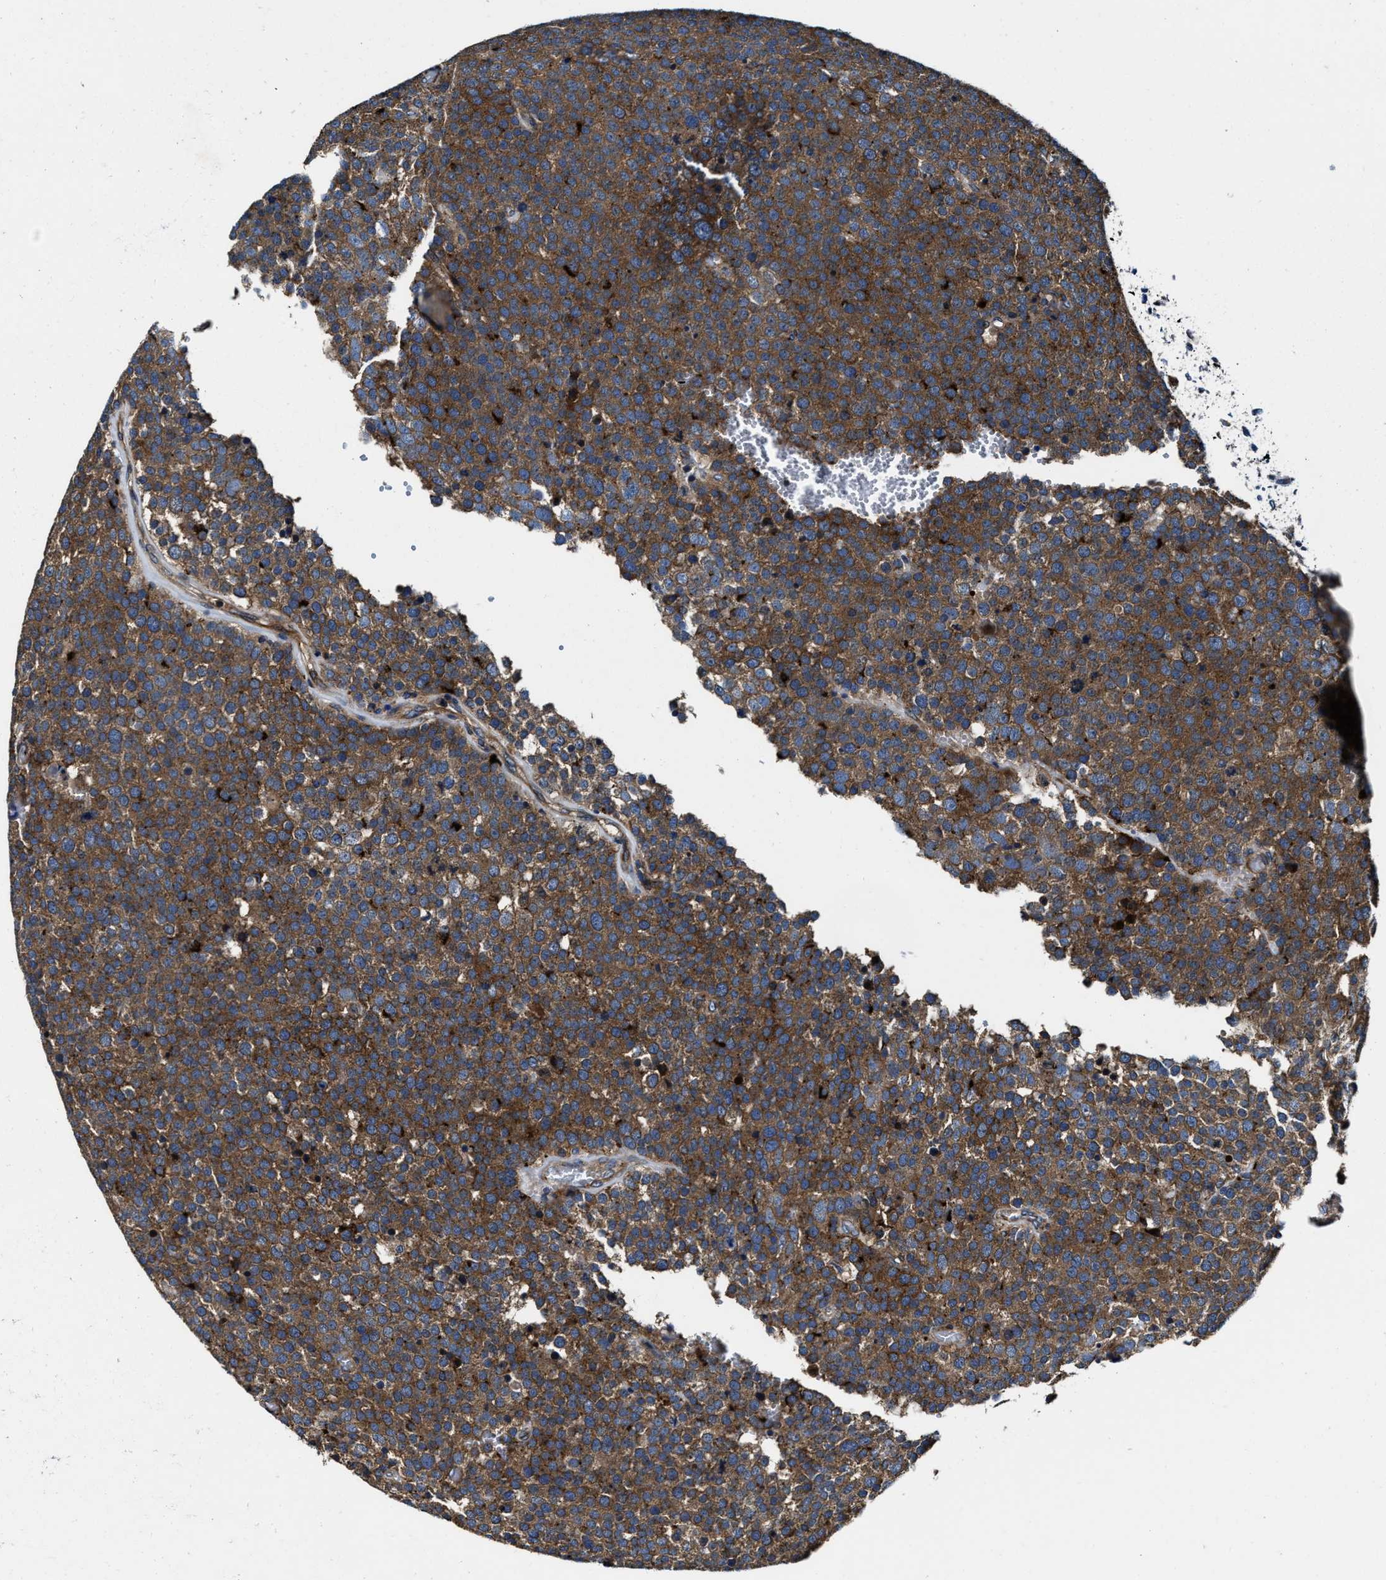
{"staining": {"intensity": "moderate", "quantity": ">75%", "location": "cytoplasmic/membranous"}, "tissue": "testis cancer", "cell_type": "Tumor cells", "image_type": "cancer", "snomed": [{"axis": "morphology", "description": "Normal tissue, NOS"}, {"axis": "morphology", "description": "Seminoma, NOS"}, {"axis": "topography", "description": "Testis"}], "caption": "Testis cancer was stained to show a protein in brown. There is medium levels of moderate cytoplasmic/membranous positivity in about >75% of tumor cells. The staining was performed using DAB (3,3'-diaminobenzidine) to visualize the protein expression in brown, while the nuclei were stained in blue with hematoxylin (Magnification: 20x).", "gene": "PTAR1", "patient": {"sex": "male", "age": 71}}